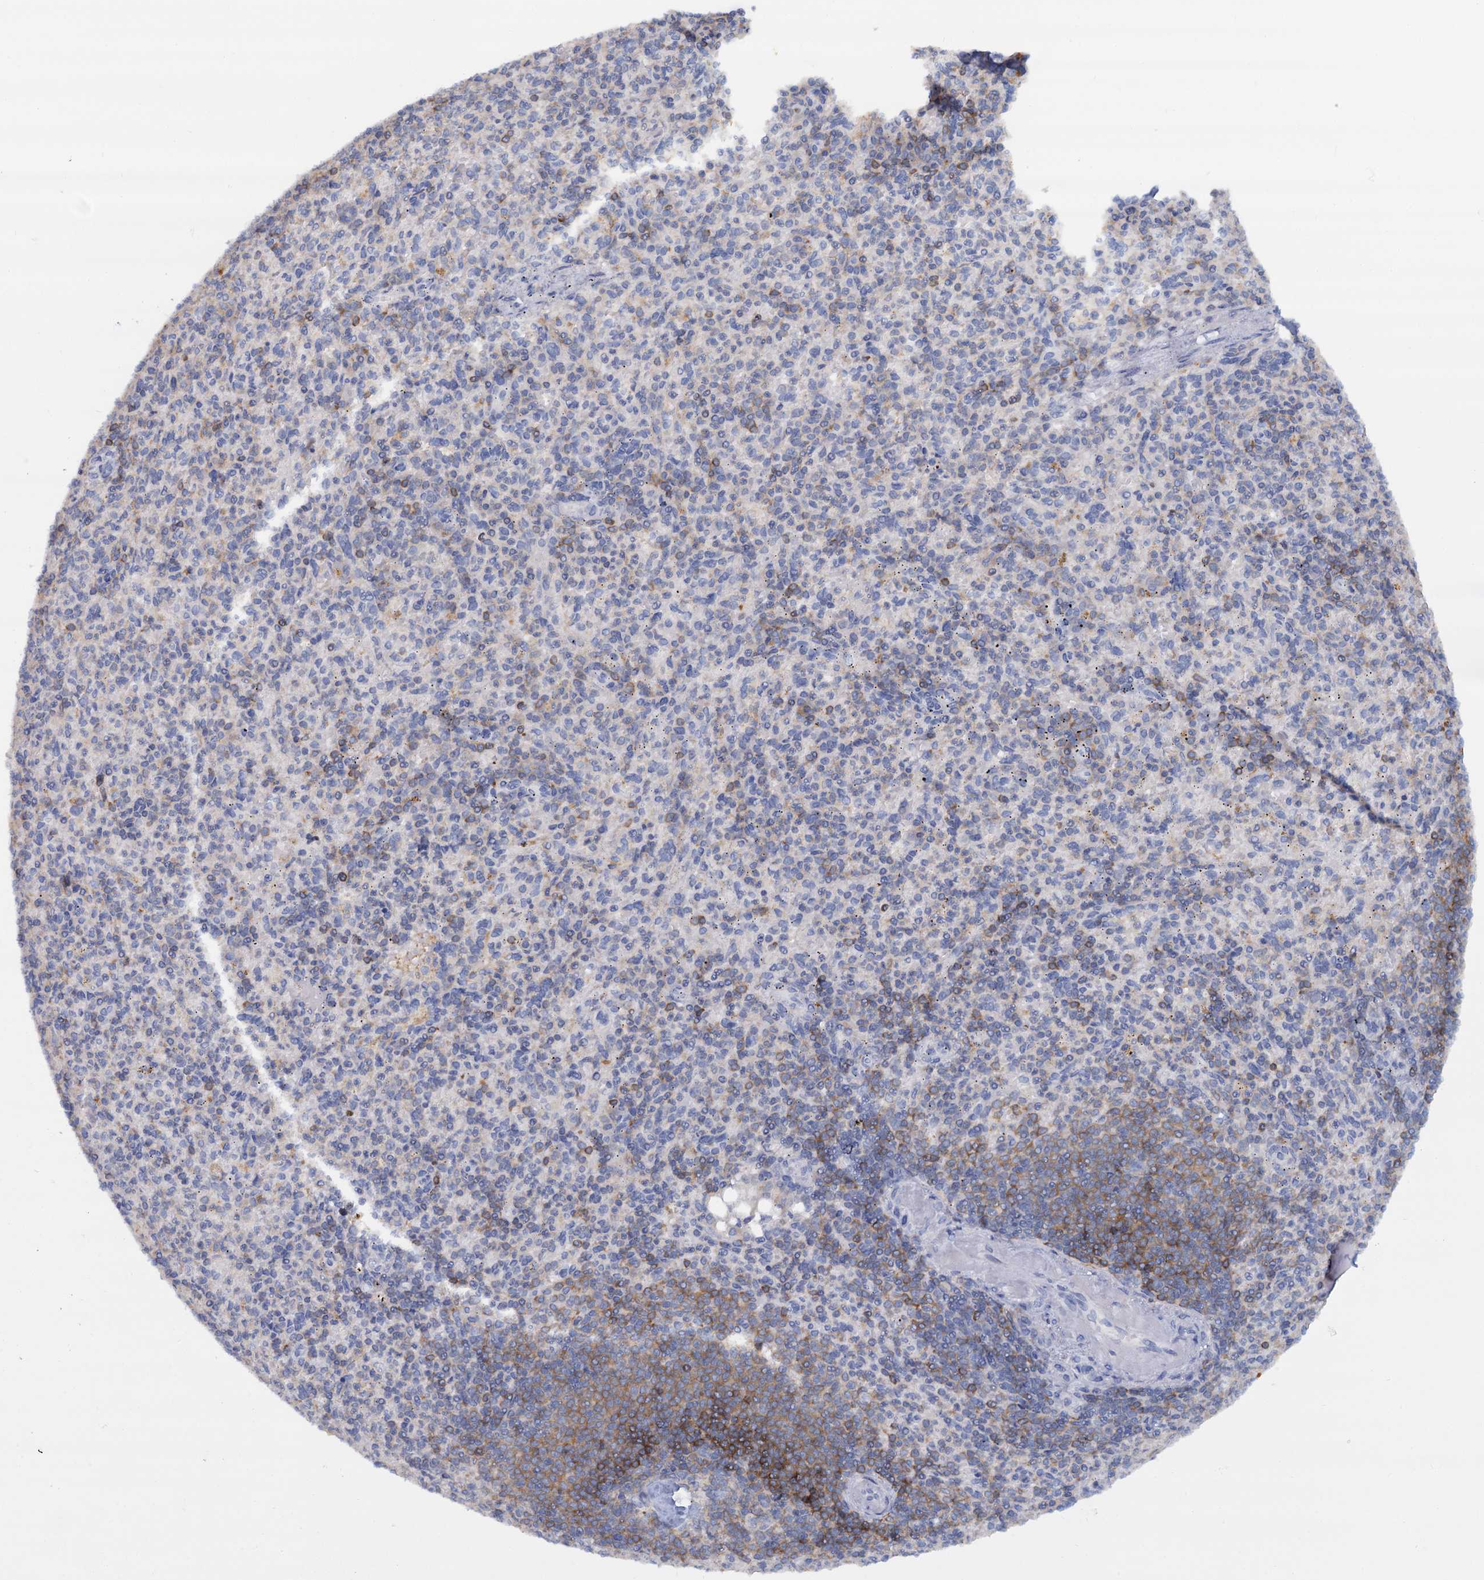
{"staining": {"intensity": "moderate", "quantity": "25%-75%", "location": "cytoplasmic/membranous"}, "tissue": "spleen", "cell_type": "Cells in red pulp", "image_type": "normal", "snomed": [{"axis": "morphology", "description": "Normal tissue, NOS"}, {"axis": "topography", "description": "Spleen"}], "caption": "Immunohistochemical staining of benign human spleen shows medium levels of moderate cytoplasmic/membranous expression in about 25%-75% of cells in red pulp.", "gene": "ACSM3", "patient": {"sex": "female", "age": 74}}